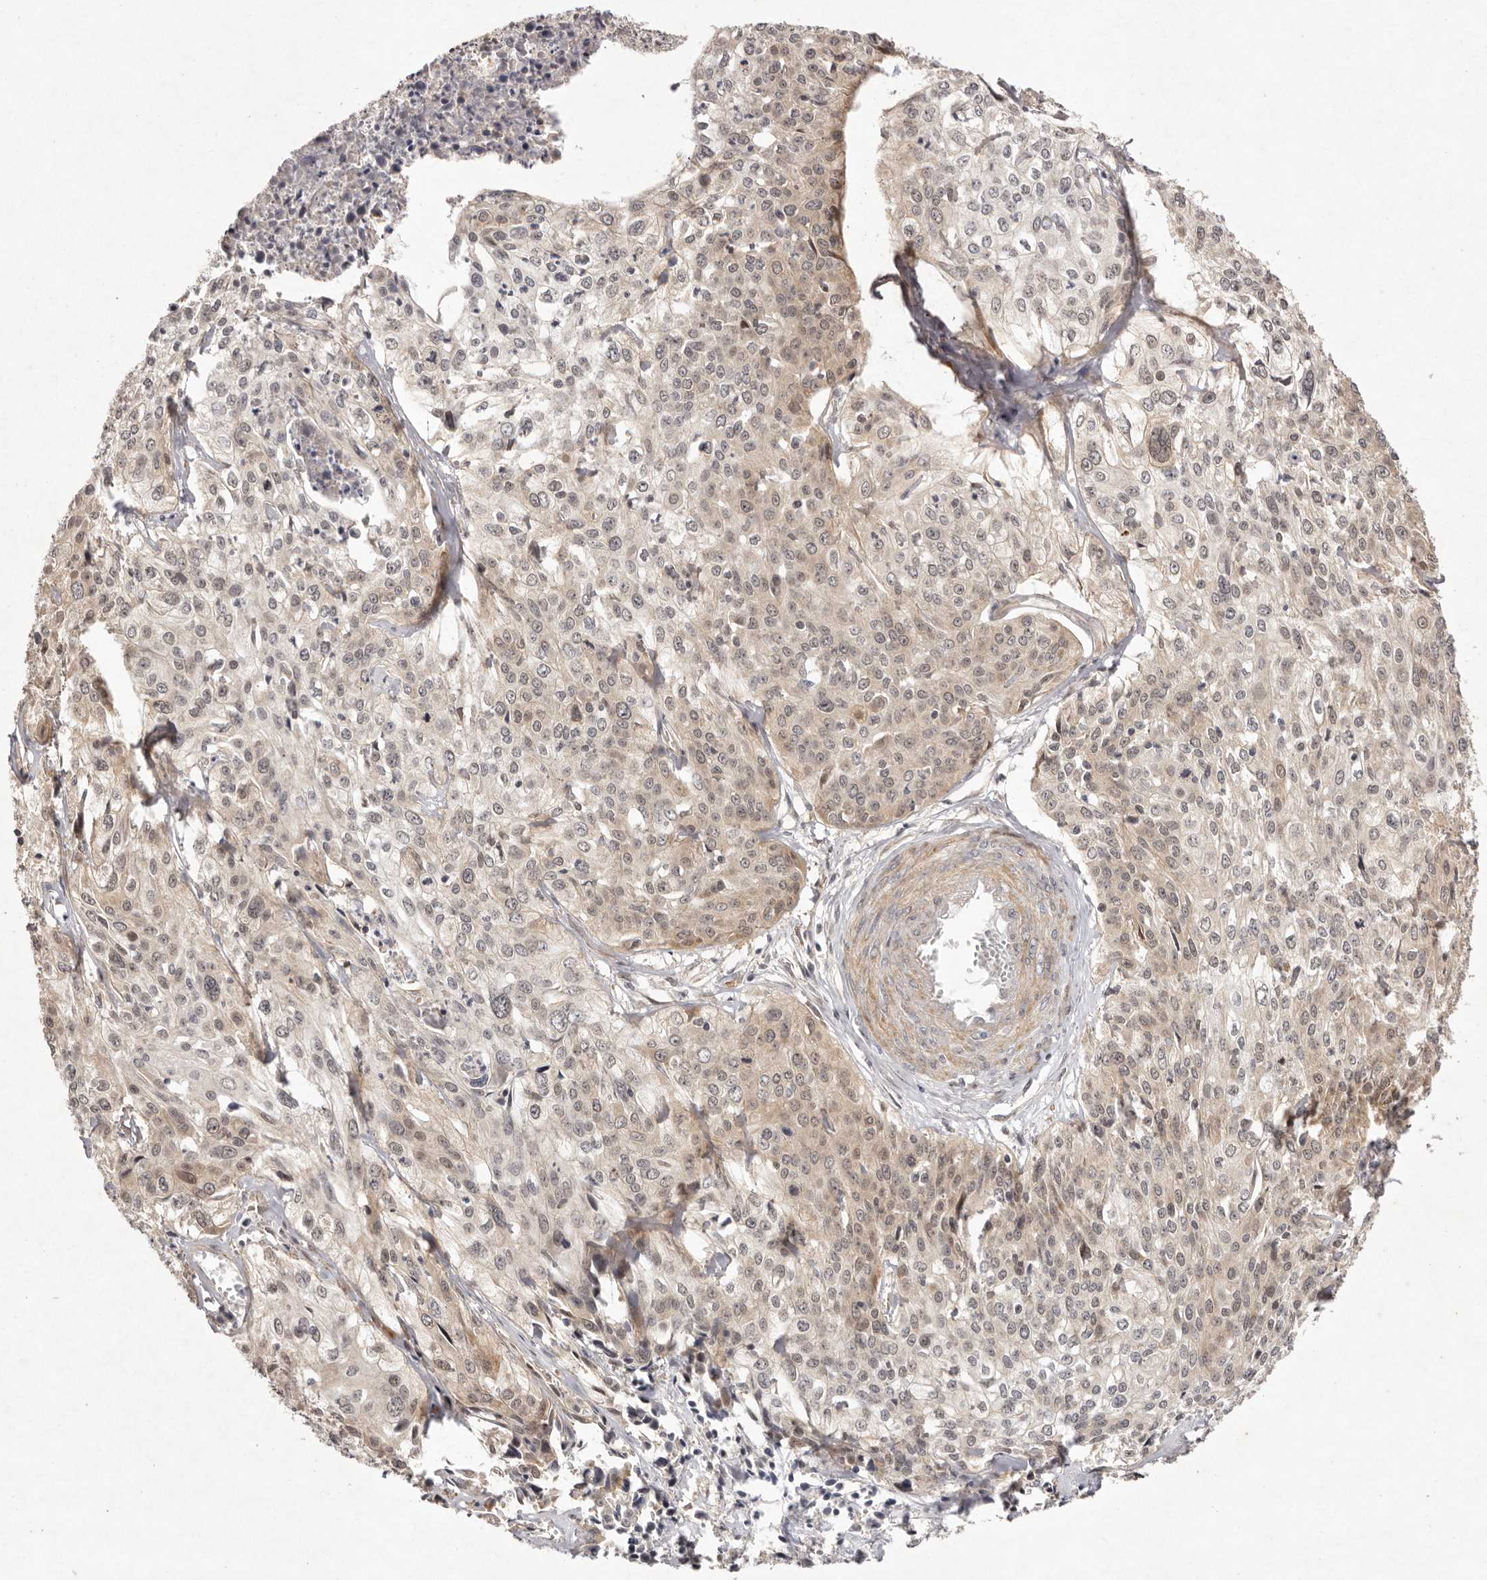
{"staining": {"intensity": "weak", "quantity": "25%-75%", "location": "cytoplasmic/membranous,nuclear"}, "tissue": "cervical cancer", "cell_type": "Tumor cells", "image_type": "cancer", "snomed": [{"axis": "morphology", "description": "Squamous cell carcinoma, NOS"}, {"axis": "topography", "description": "Cervix"}], "caption": "Cervical squamous cell carcinoma stained with a protein marker demonstrates weak staining in tumor cells.", "gene": "BUD31", "patient": {"sex": "female", "age": 31}}